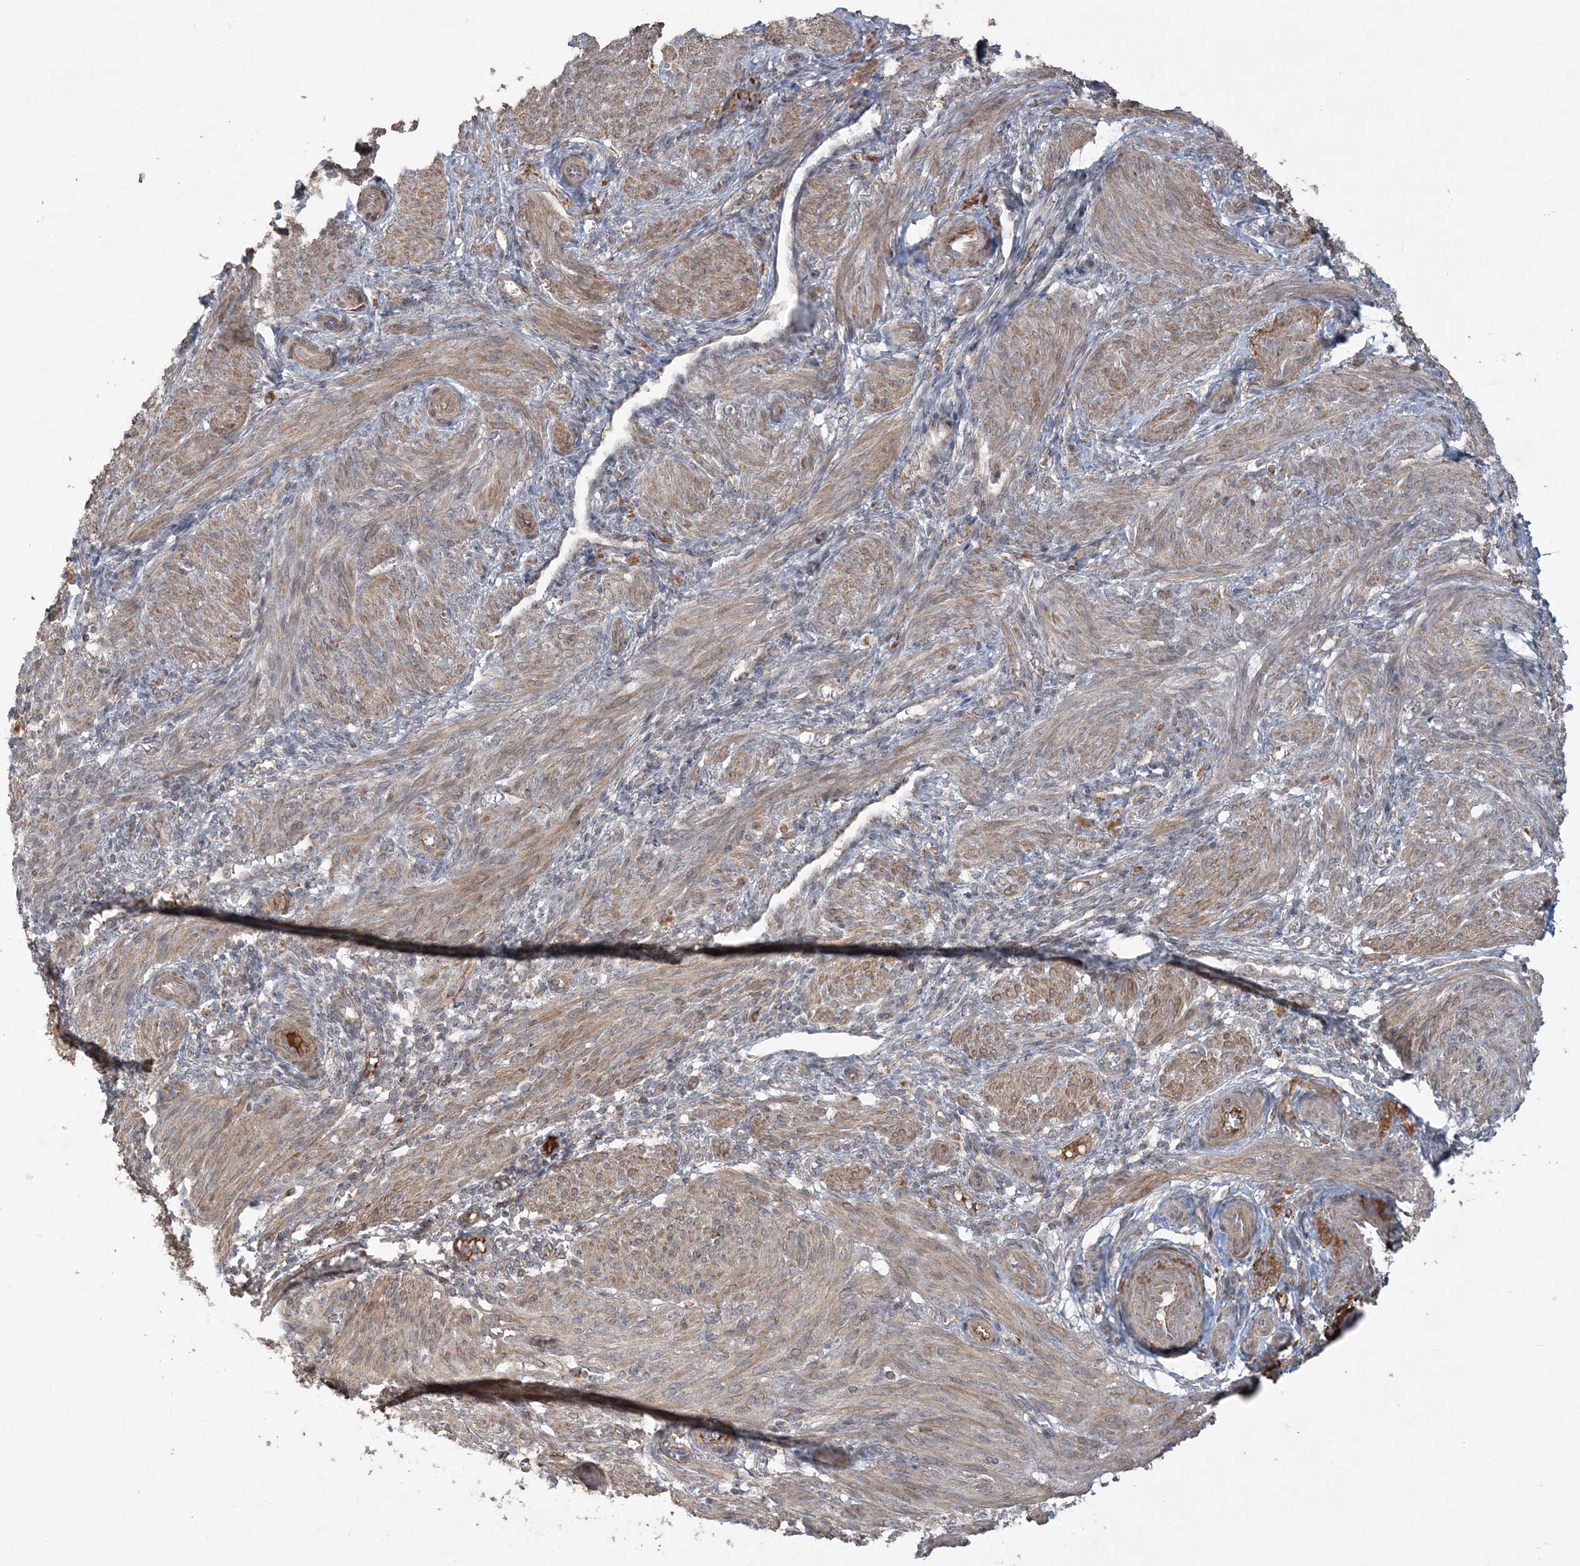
{"staining": {"intensity": "moderate", "quantity": ">75%", "location": "cytoplasmic/membranous"}, "tissue": "smooth muscle", "cell_type": "Smooth muscle cells", "image_type": "normal", "snomed": [{"axis": "morphology", "description": "Normal tissue, NOS"}, {"axis": "topography", "description": "Smooth muscle"}], "caption": "Moderate cytoplasmic/membranous expression for a protein is identified in approximately >75% of smooth muscle cells of unremarkable smooth muscle using immunohistochemistry.", "gene": "SCLT1", "patient": {"sex": "female", "age": 39}}